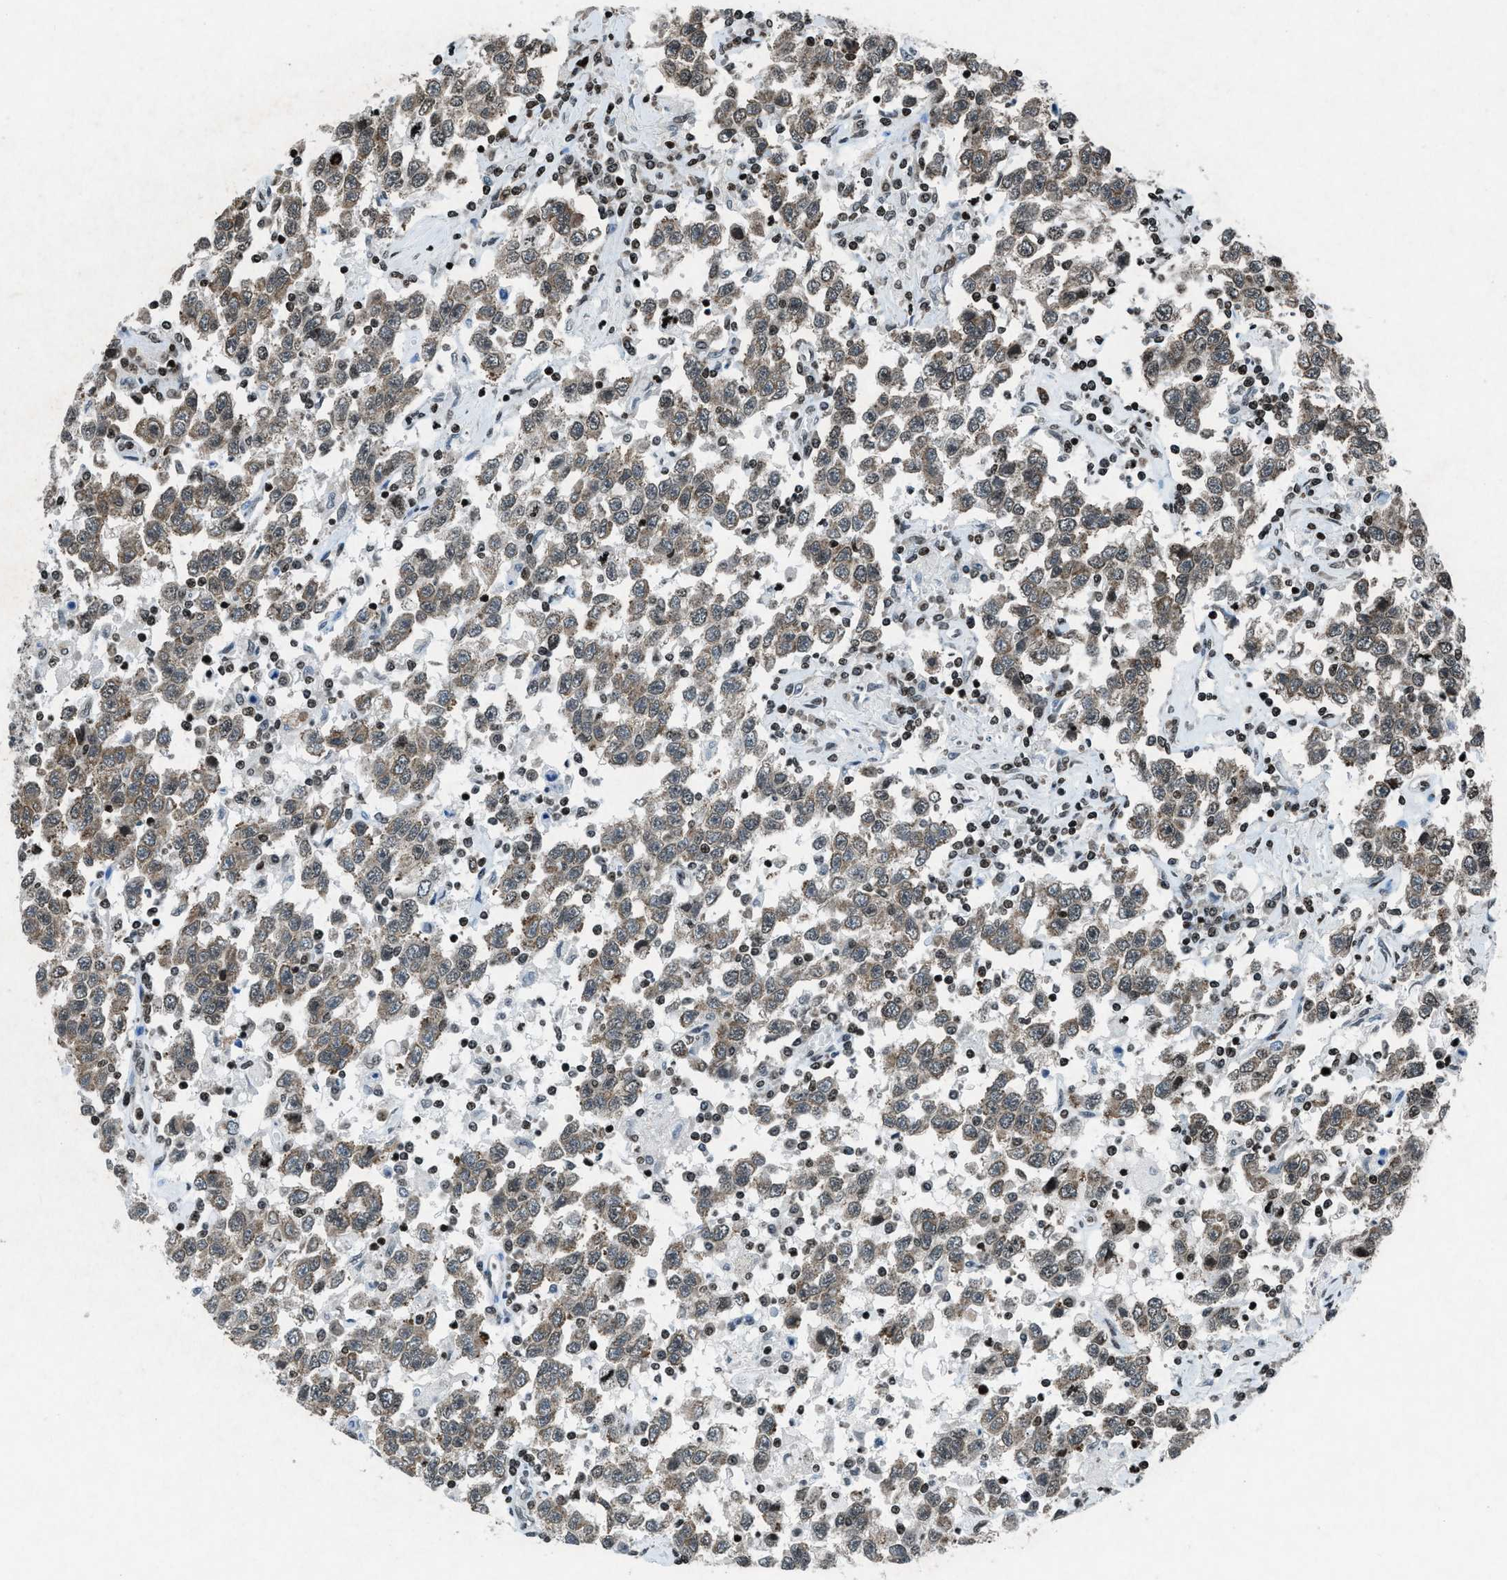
{"staining": {"intensity": "weak", "quantity": ">75%", "location": "cytoplasmic/membranous"}, "tissue": "testis cancer", "cell_type": "Tumor cells", "image_type": "cancer", "snomed": [{"axis": "morphology", "description": "Seminoma, NOS"}, {"axis": "topography", "description": "Testis"}], "caption": "This photomicrograph exhibits testis cancer (seminoma) stained with IHC to label a protein in brown. The cytoplasmic/membranous of tumor cells show weak positivity for the protein. Nuclei are counter-stained blue.", "gene": "NXF1", "patient": {"sex": "male", "age": 41}}